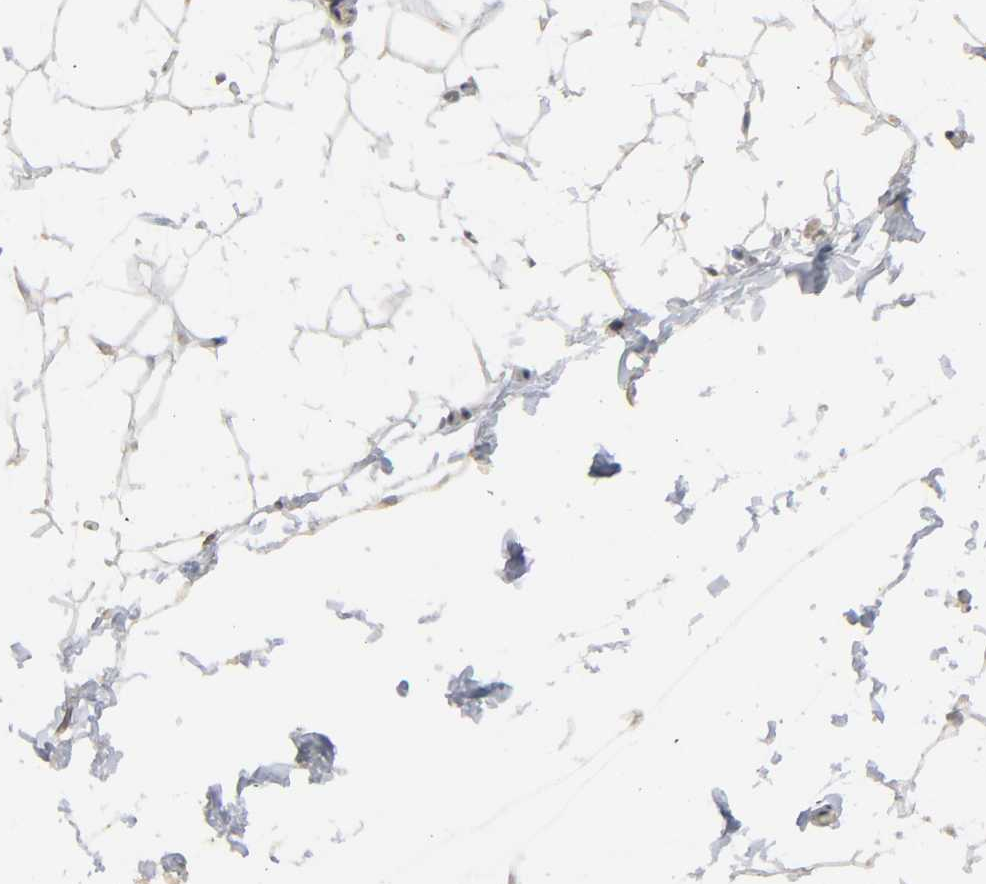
{"staining": {"intensity": "weak", "quantity": ">75%", "location": "cytoplasmic/membranous"}, "tissue": "adipose tissue", "cell_type": "Adipocytes", "image_type": "normal", "snomed": [{"axis": "morphology", "description": "Normal tissue, NOS"}, {"axis": "topography", "description": "Soft tissue"}], "caption": "This histopathology image displays immunohistochemistry staining of unremarkable human adipose tissue, with low weak cytoplasmic/membranous staining in about >75% of adipocytes.", "gene": "MAPK8", "patient": {"sex": "male", "age": 26}}